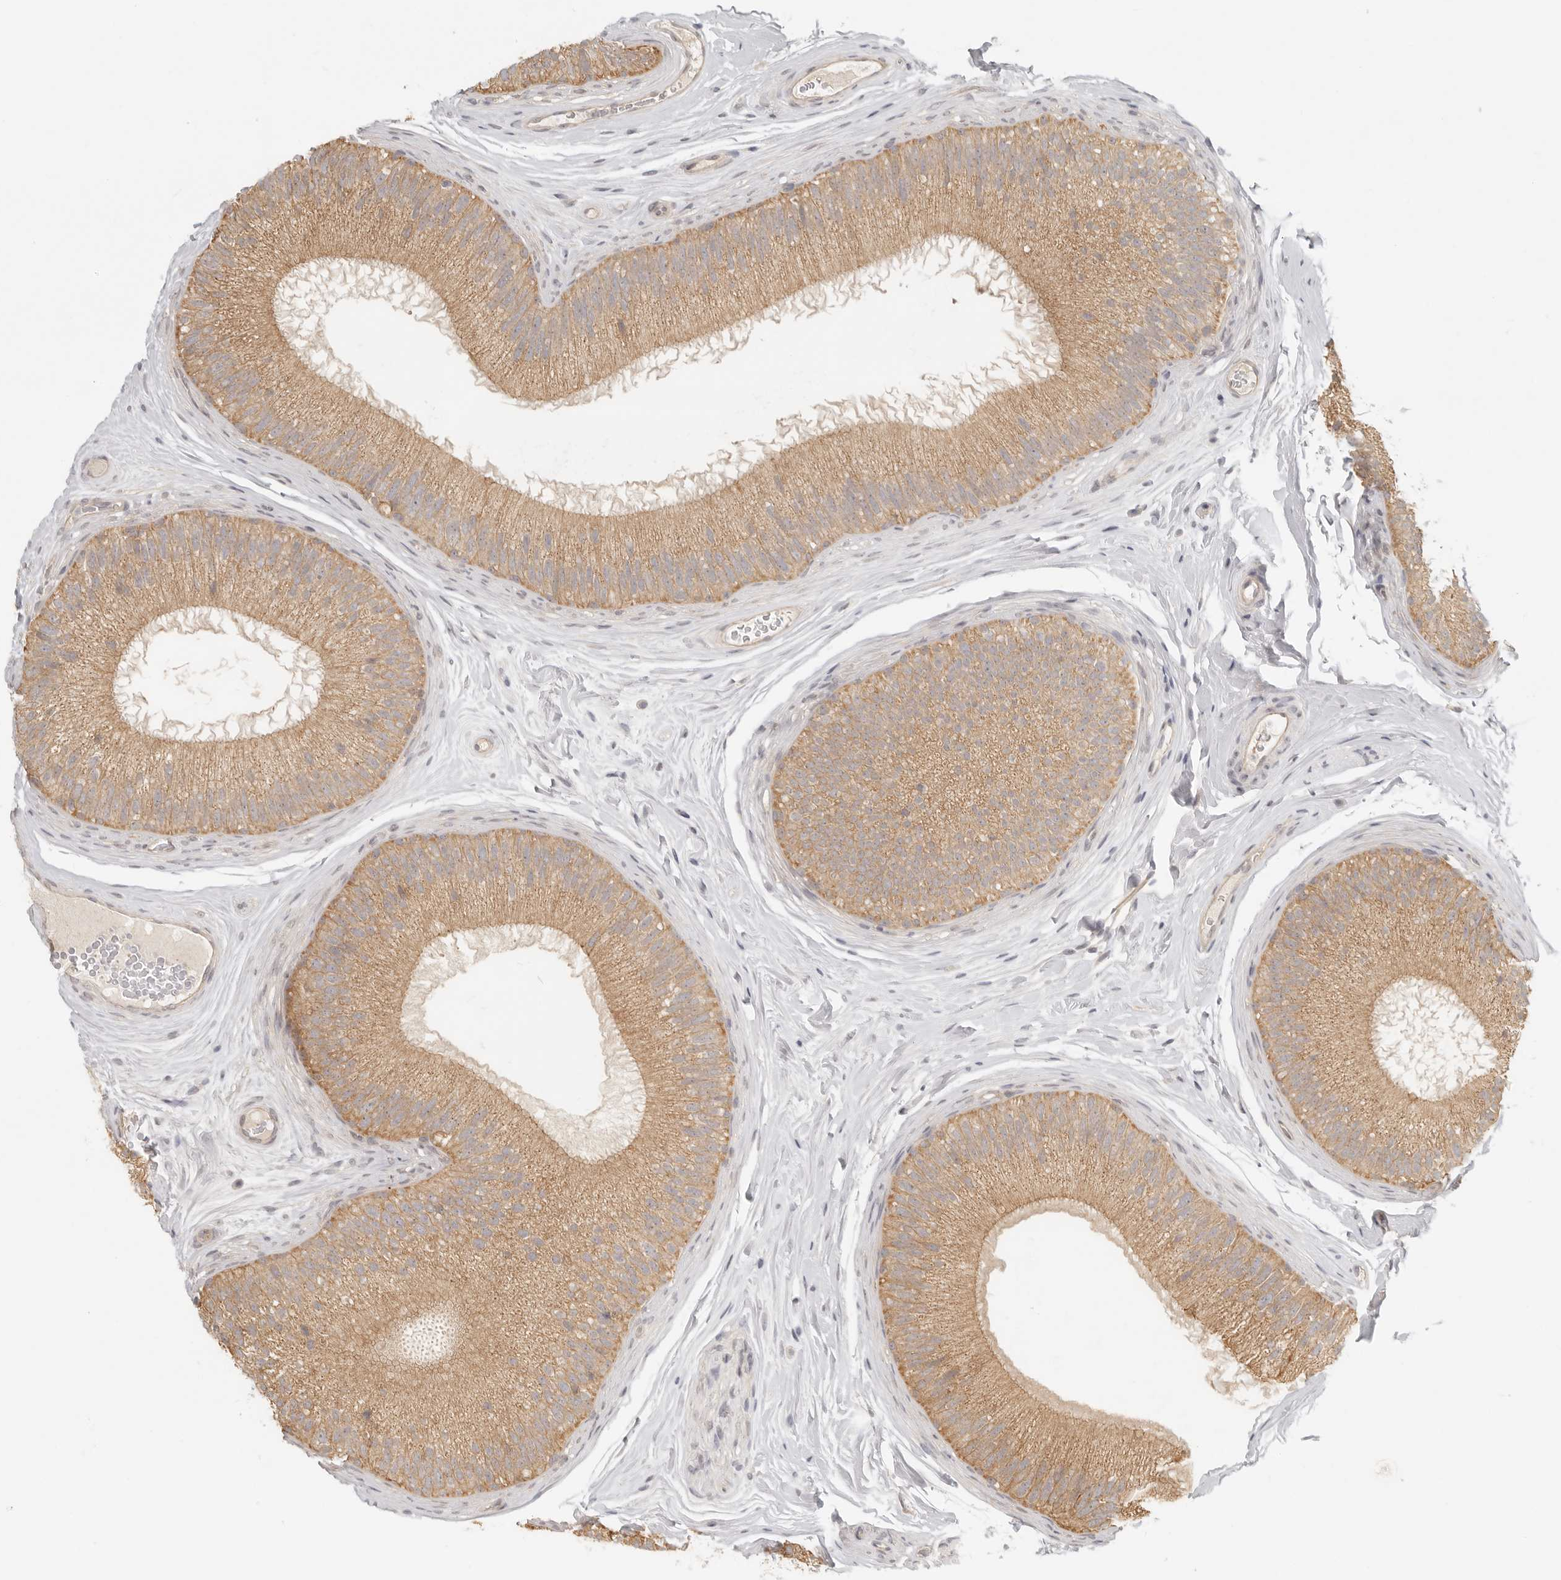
{"staining": {"intensity": "moderate", "quantity": ">75%", "location": "cytoplasmic/membranous"}, "tissue": "epididymis", "cell_type": "Glandular cells", "image_type": "normal", "snomed": [{"axis": "morphology", "description": "Normal tissue, NOS"}, {"axis": "topography", "description": "Epididymis"}], "caption": "This histopathology image exhibits normal epididymis stained with immunohistochemistry (IHC) to label a protein in brown. The cytoplasmic/membranous of glandular cells show moderate positivity for the protein. Nuclei are counter-stained blue.", "gene": "AHDC1", "patient": {"sex": "male", "age": 45}}